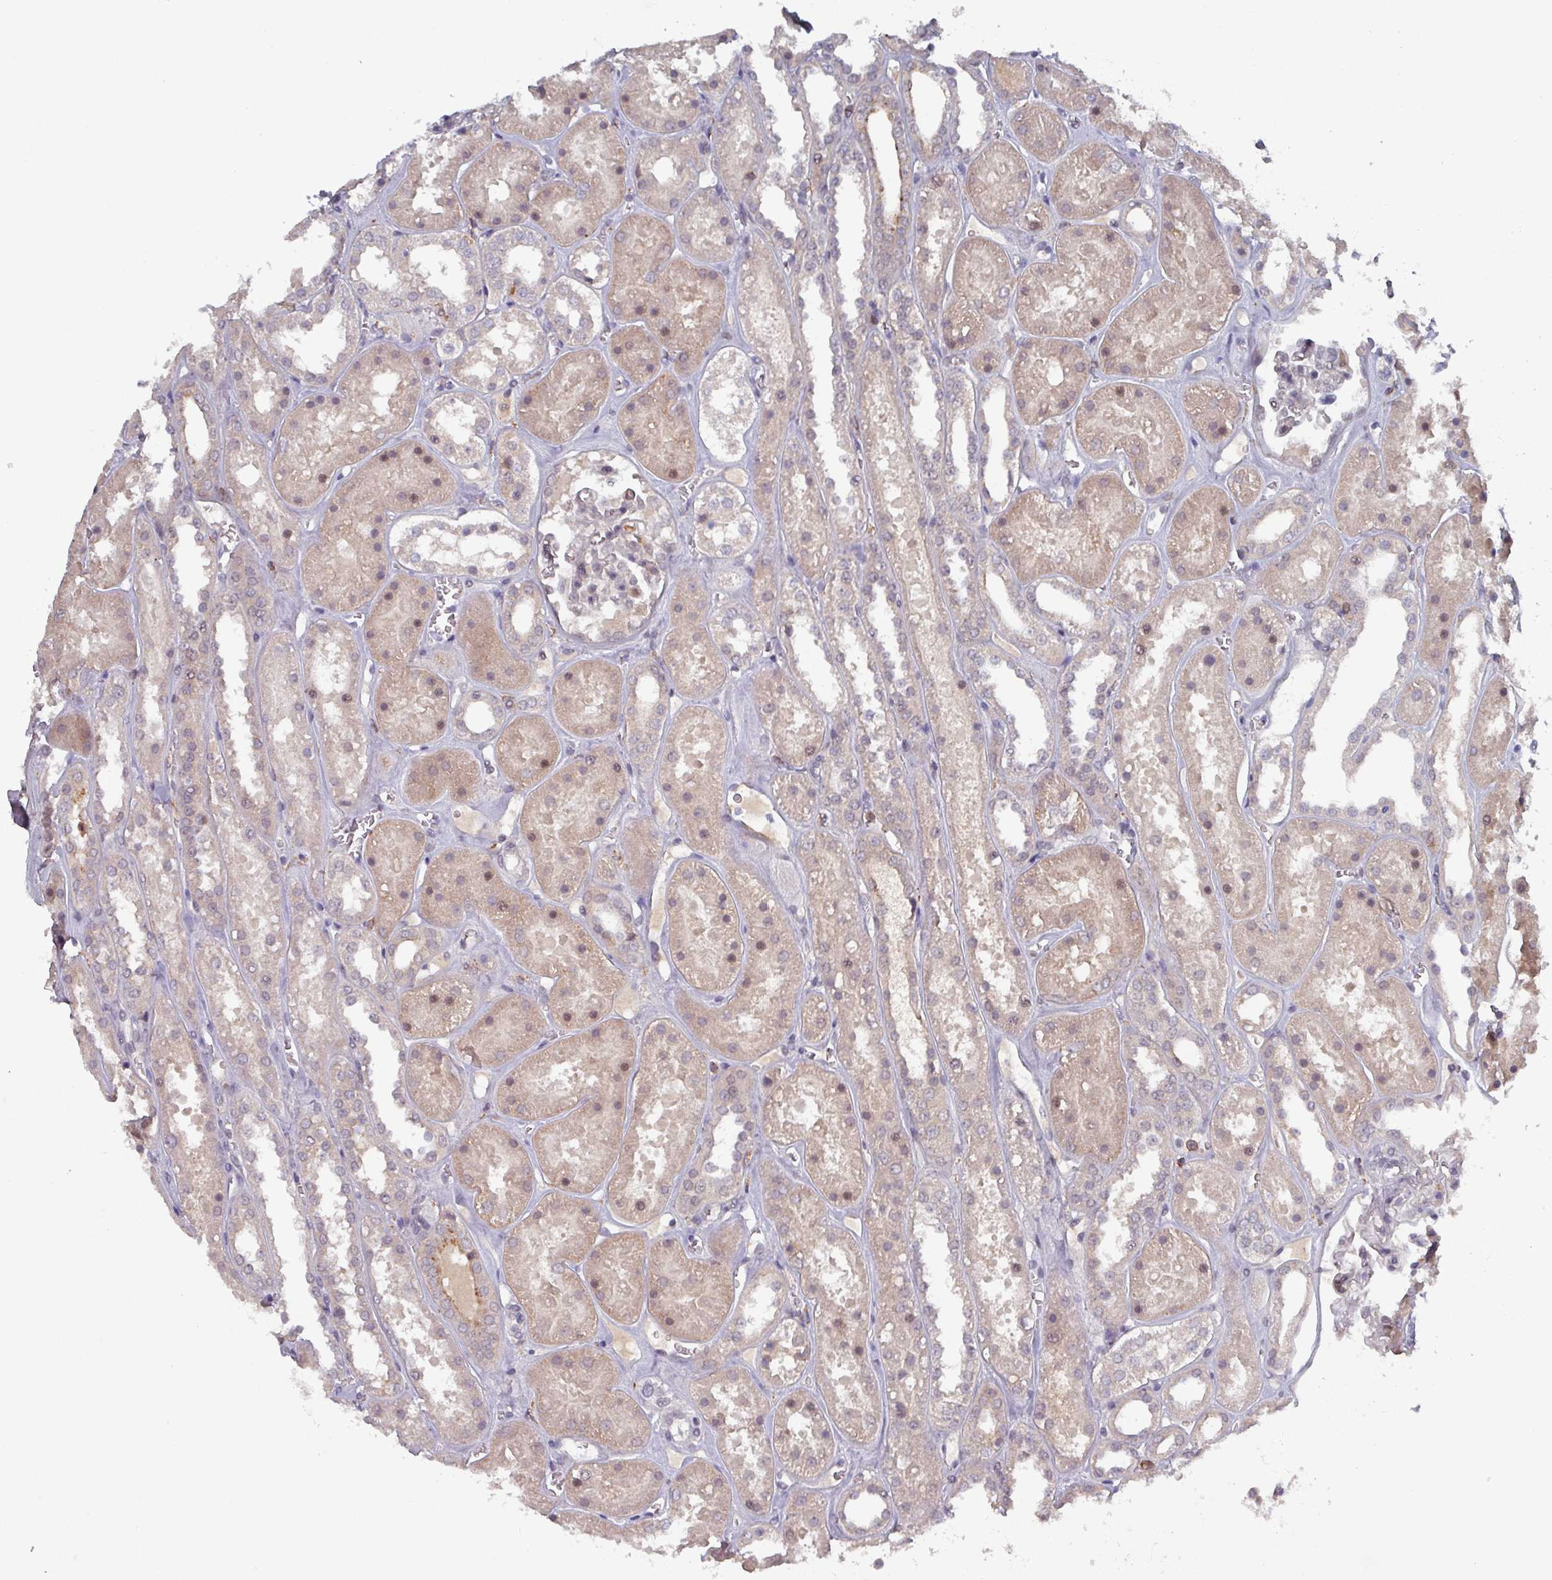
{"staining": {"intensity": "weak", "quantity": "25%-75%", "location": "nuclear"}, "tissue": "kidney", "cell_type": "Cells in glomeruli", "image_type": "normal", "snomed": [{"axis": "morphology", "description": "Normal tissue, NOS"}, {"axis": "topography", "description": "Kidney"}], "caption": "Immunohistochemistry (IHC) photomicrograph of normal kidney: kidney stained using IHC shows low levels of weak protein expression localized specifically in the nuclear of cells in glomeruli, appearing as a nuclear brown color.", "gene": "PRRX1", "patient": {"sex": "female", "age": 41}}